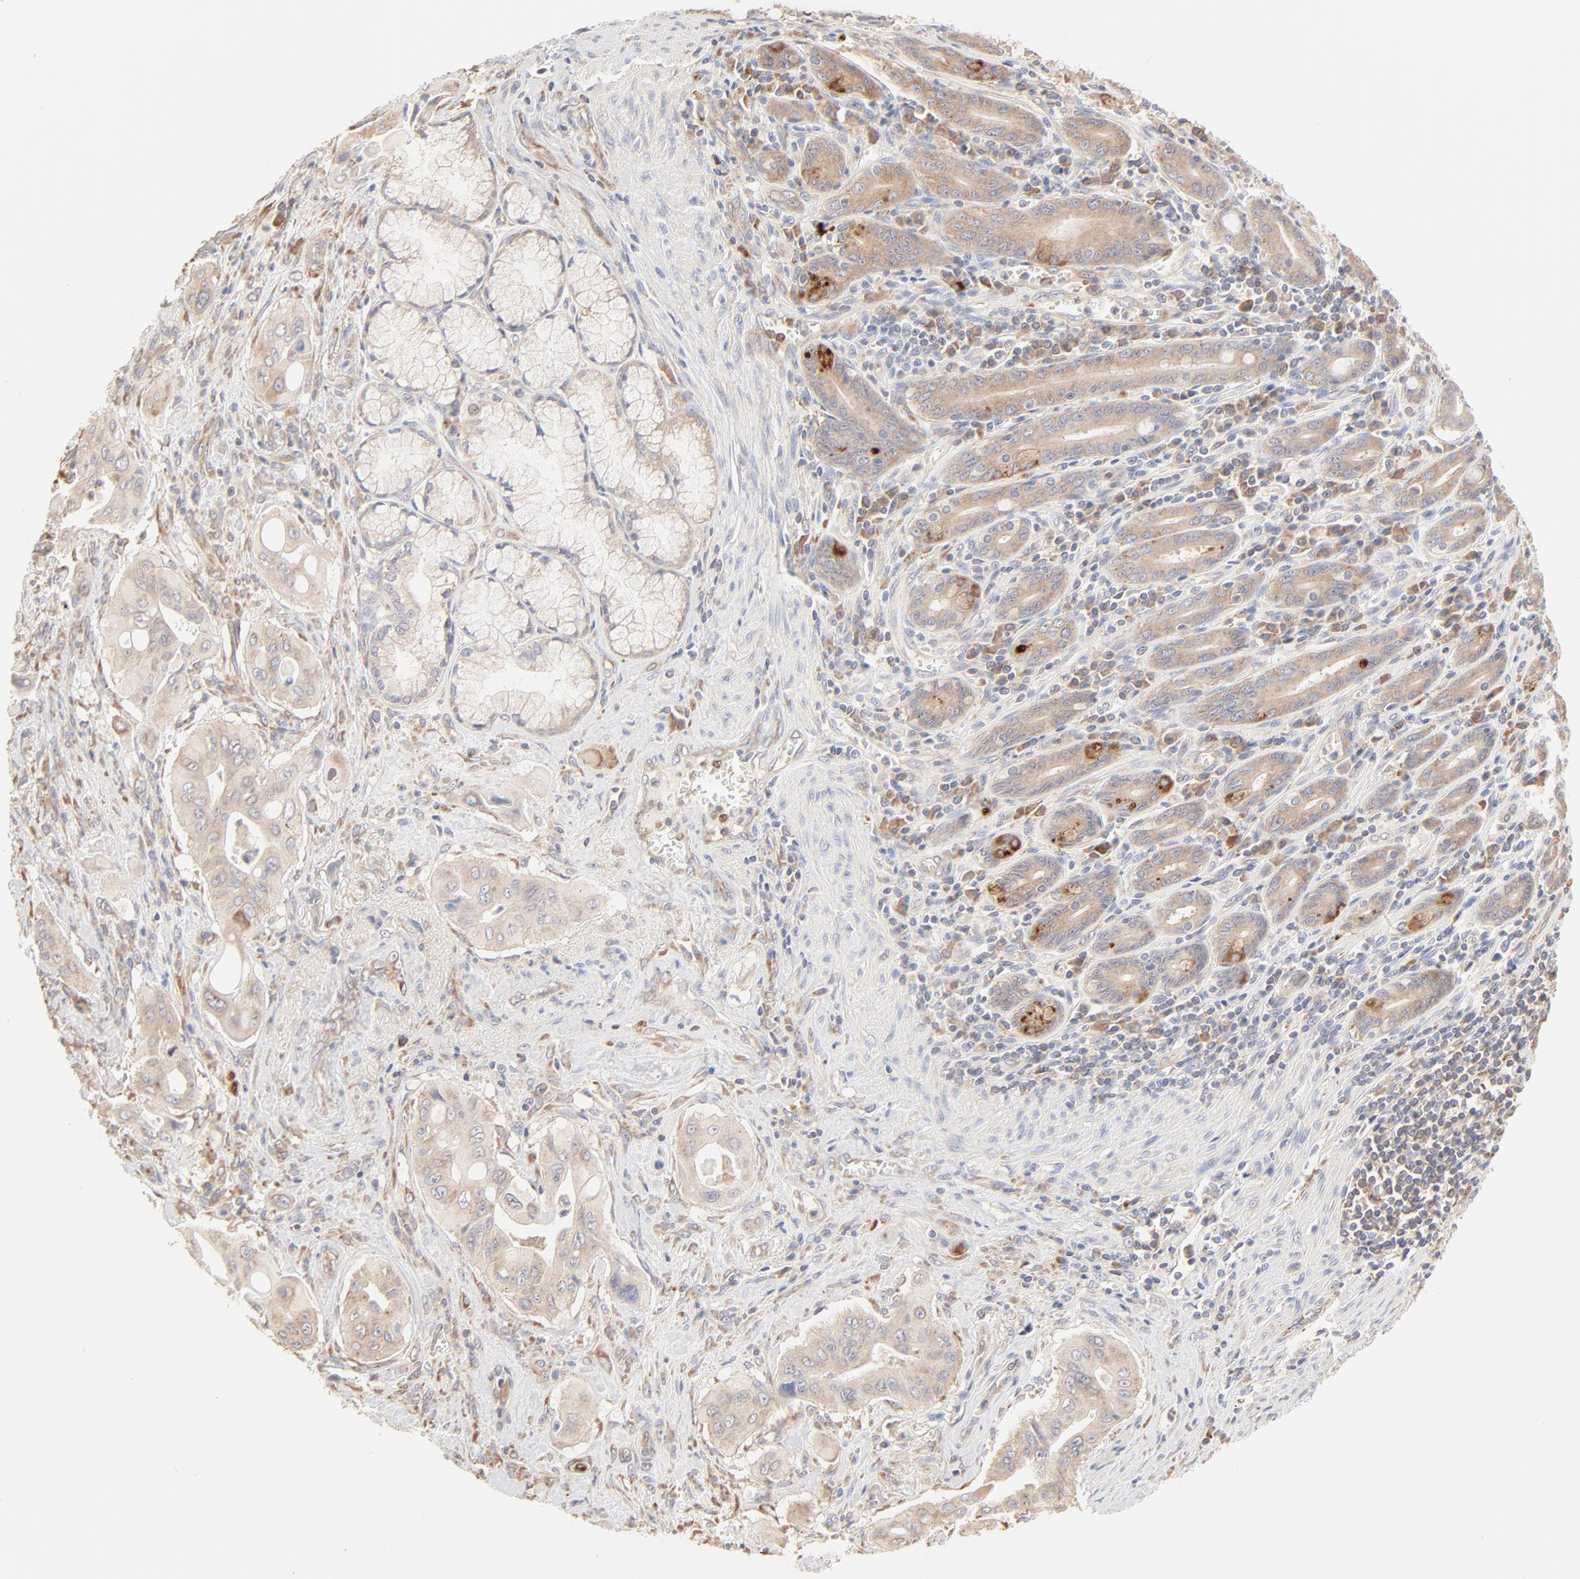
{"staining": {"intensity": "weak", "quantity": ">75%", "location": "cytoplasmic/membranous"}, "tissue": "pancreatic cancer", "cell_type": "Tumor cells", "image_type": "cancer", "snomed": [{"axis": "morphology", "description": "Adenocarcinoma, NOS"}, {"axis": "topography", "description": "Pancreas"}], "caption": "Immunohistochemistry (IHC) of adenocarcinoma (pancreatic) displays low levels of weak cytoplasmic/membranous expression in approximately >75% of tumor cells.", "gene": "RPS20", "patient": {"sex": "male", "age": 77}}